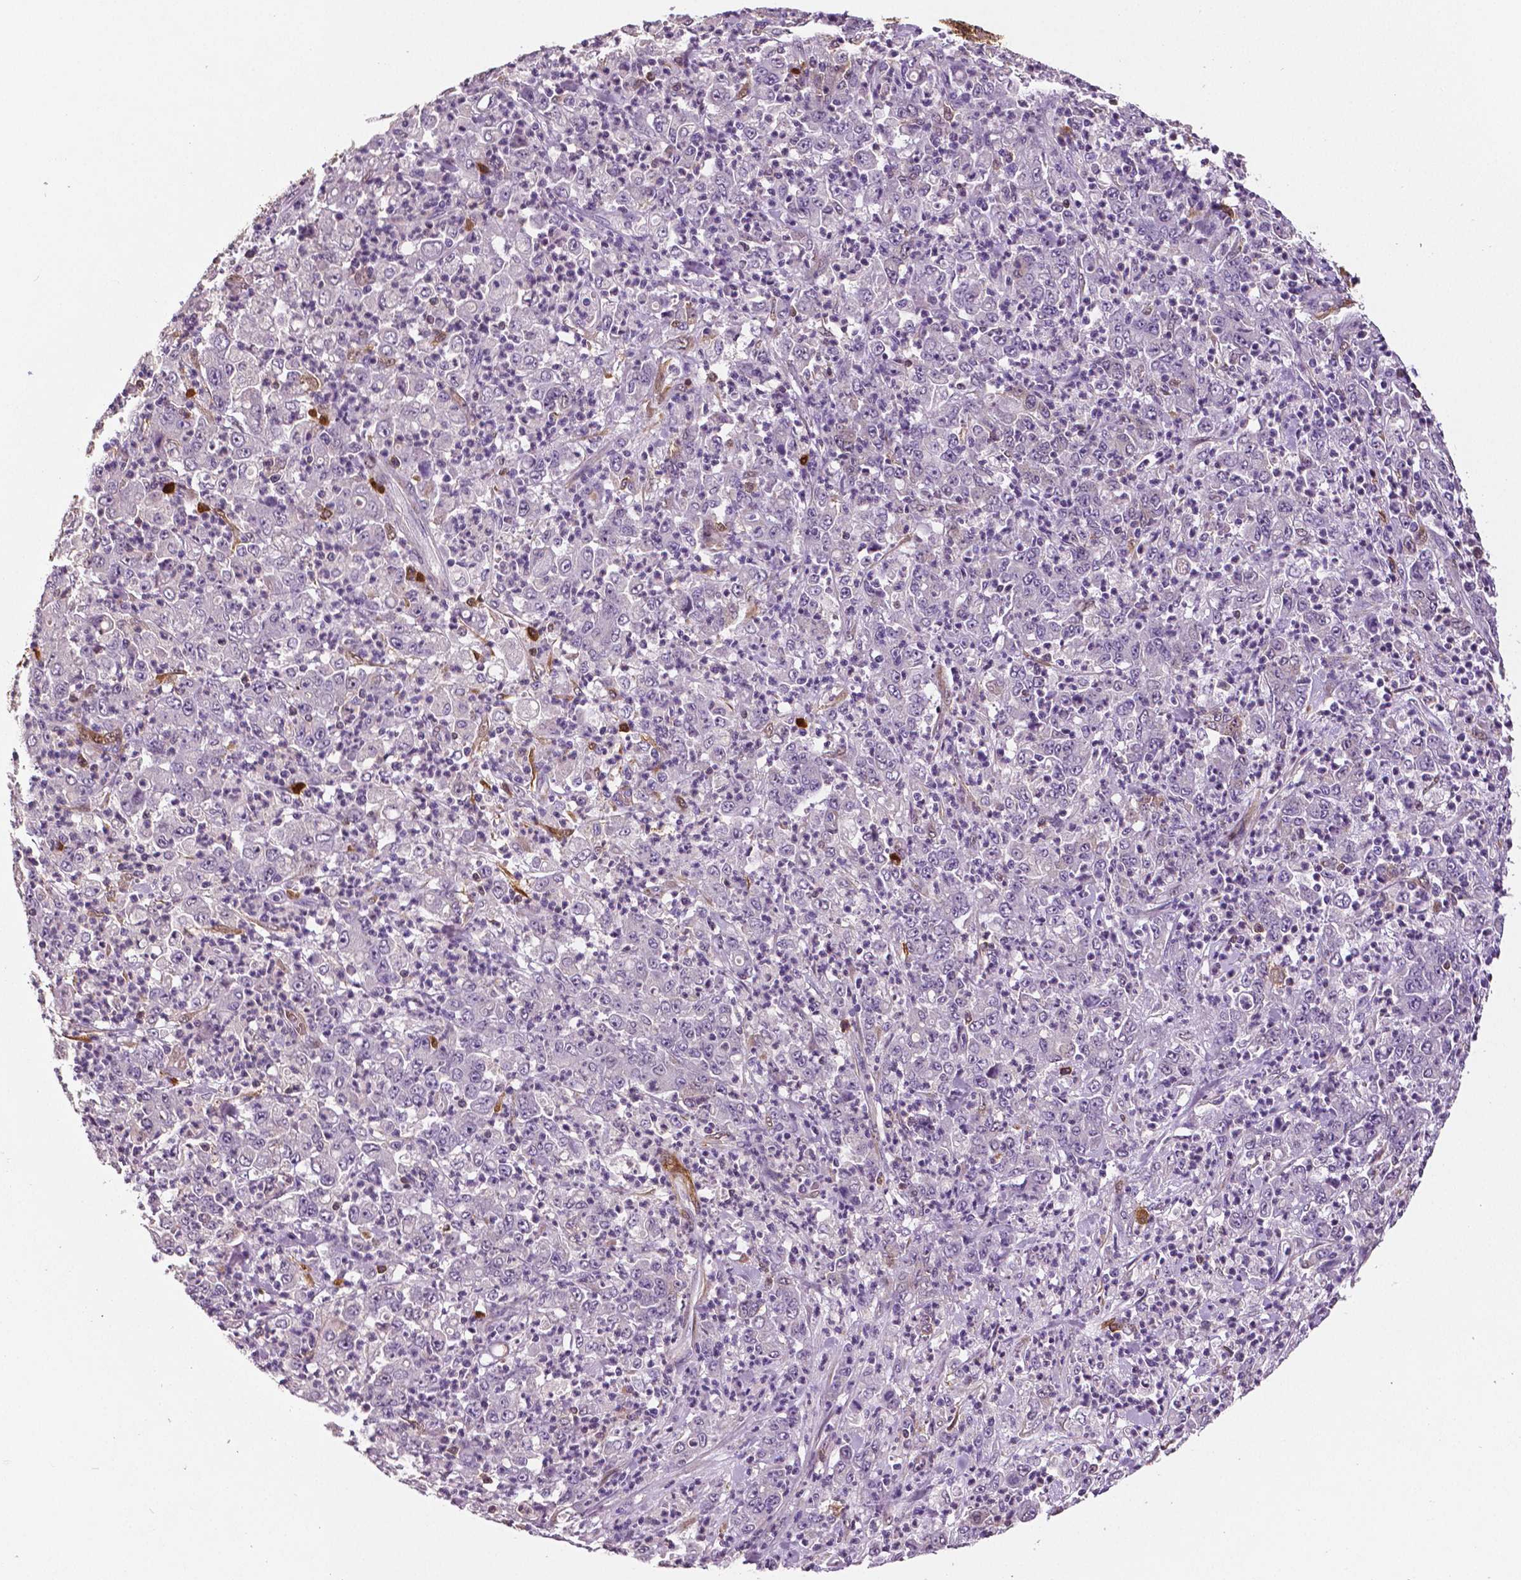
{"staining": {"intensity": "negative", "quantity": "none", "location": "none"}, "tissue": "stomach cancer", "cell_type": "Tumor cells", "image_type": "cancer", "snomed": [{"axis": "morphology", "description": "Adenocarcinoma, NOS"}, {"axis": "topography", "description": "Stomach, lower"}], "caption": "Adenocarcinoma (stomach) stained for a protein using immunohistochemistry (IHC) demonstrates no staining tumor cells.", "gene": "PHGDH", "patient": {"sex": "female", "age": 71}}